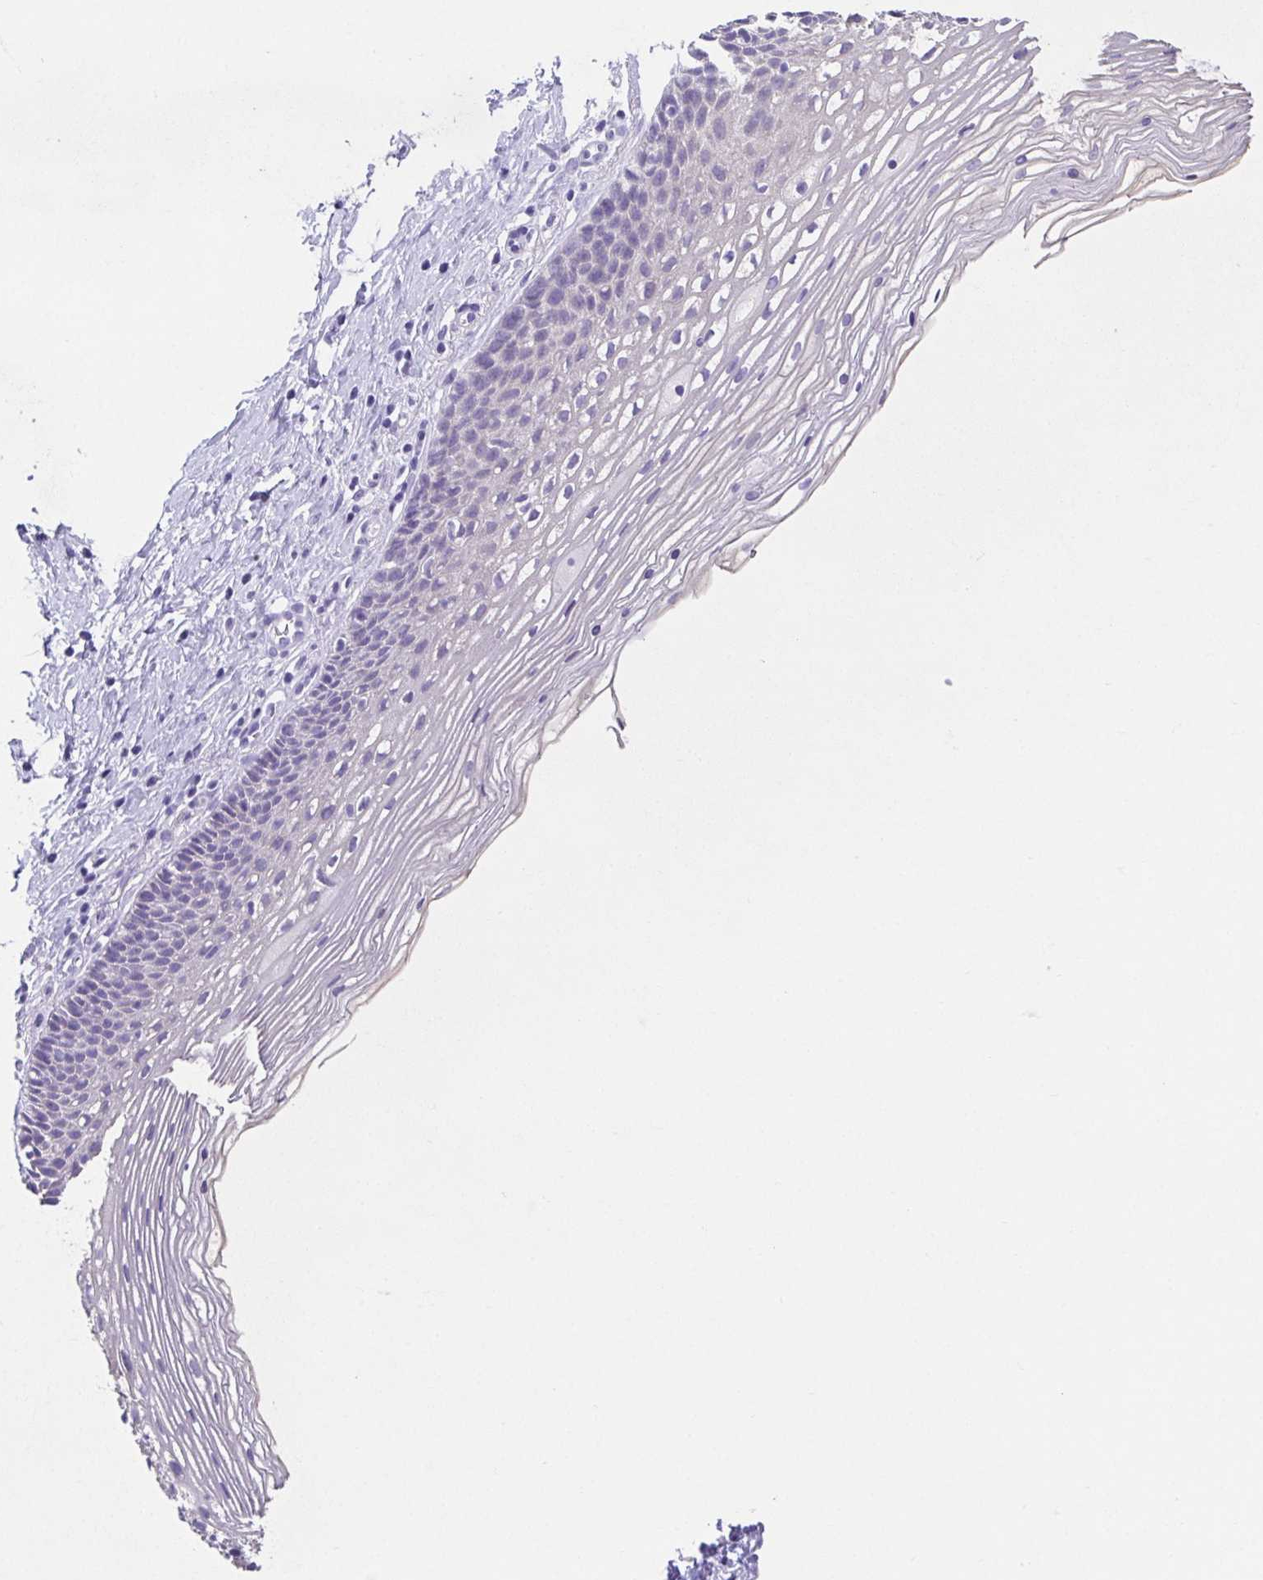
{"staining": {"intensity": "negative", "quantity": "none", "location": "none"}, "tissue": "cervix", "cell_type": "Glandular cells", "image_type": "normal", "snomed": [{"axis": "morphology", "description": "Normal tissue, NOS"}, {"axis": "topography", "description": "Cervix"}], "caption": "This micrograph is of benign cervix stained with IHC to label a protein in brown with the nuclei are counter-stained blue. There is no staining in glandular cells.", "gene": "SPATA4", "patient": {"sex": "female", "age": 34}}